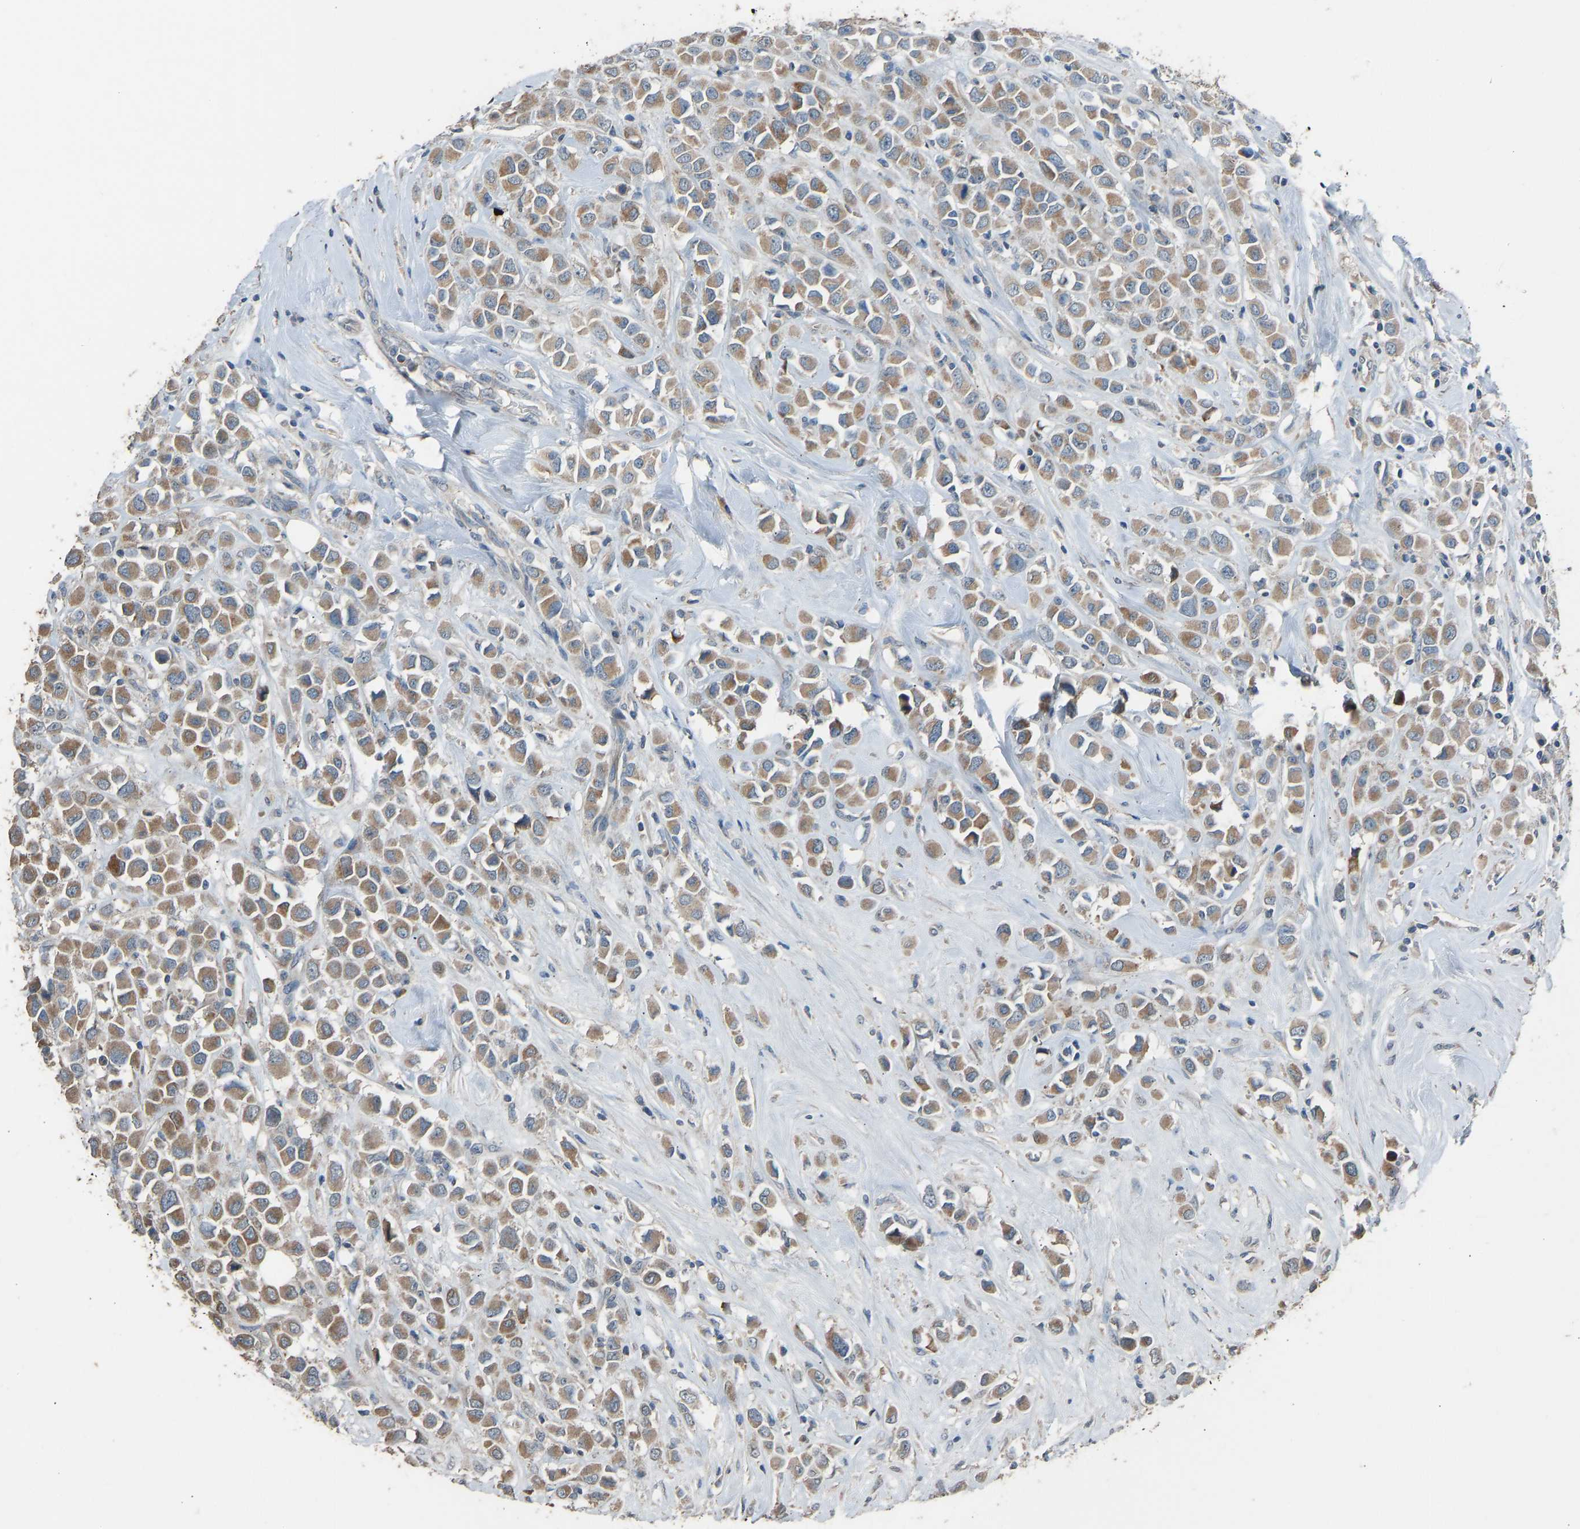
{"staining": {"intensity": "moderate", "quantity": ">75%", "location": "cytoplasmic/membranous"}, "tissue": "breast cancer", "cell_type": "Tumor cells", "image_type": "cancer", "snomed": [{"axis": "morphology", "description": "Duct carcinoma"}, {"axis": "topography", "description": "Breast"}], "caption": "Immunohistochemical staining of invasive ductal carcinoma (breast) demonstrates moderate cytoplasmic/membranous protein staining in approximately >75% of tumor cells.", "gene": "TGFBR3", "patient": {"sex": "female", "age": 61}}